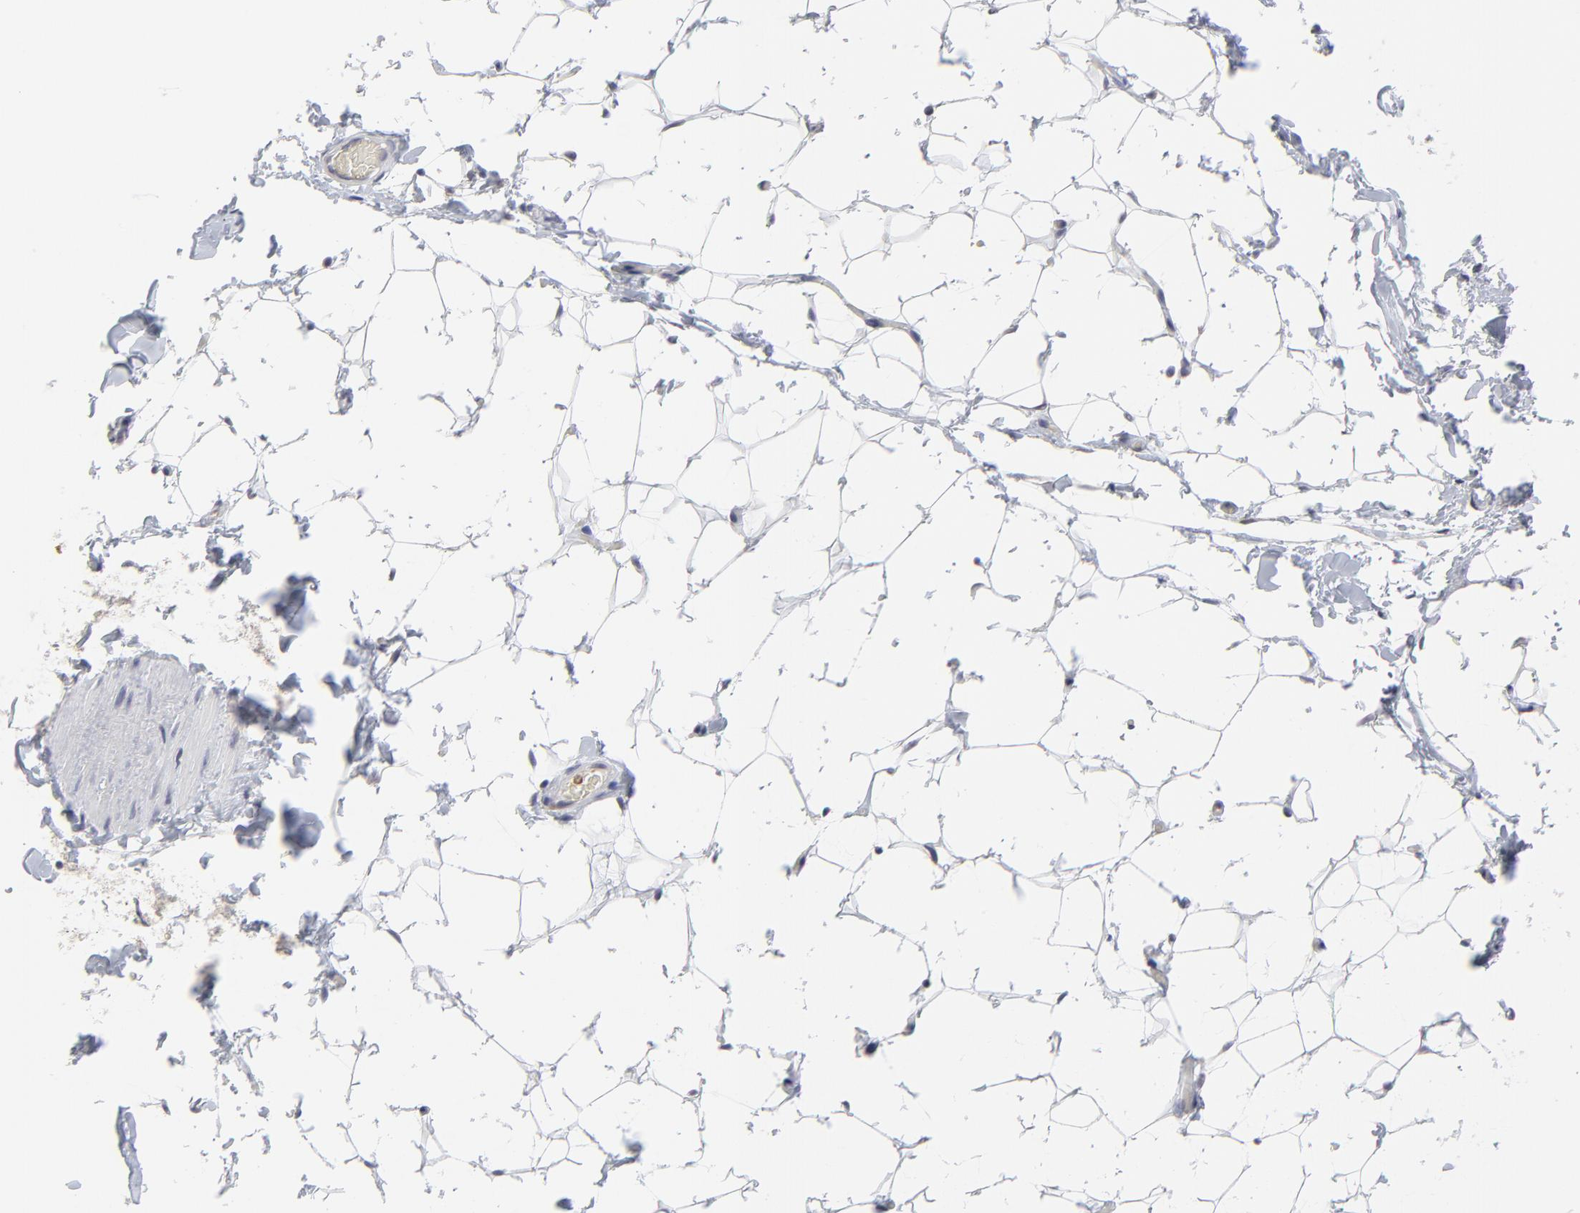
{"staining": {"intensity": "negative", "quantity": "none", "location": "none"}, "tissue": "adipose tissue", "cell_type": "Adipocytes", "image_type": "normal", "snomed": [{"axis": "morphology", "description": "Normal tissue, NOS"}, {"axis": "topography", "description": "Soft tissue"}], "caption": "Protein analysis of unremarkable adipose tissue displays no significant staining in adipocytes.", "gene": "CASP3", "patient": {"sex": "male", "age": 26}}